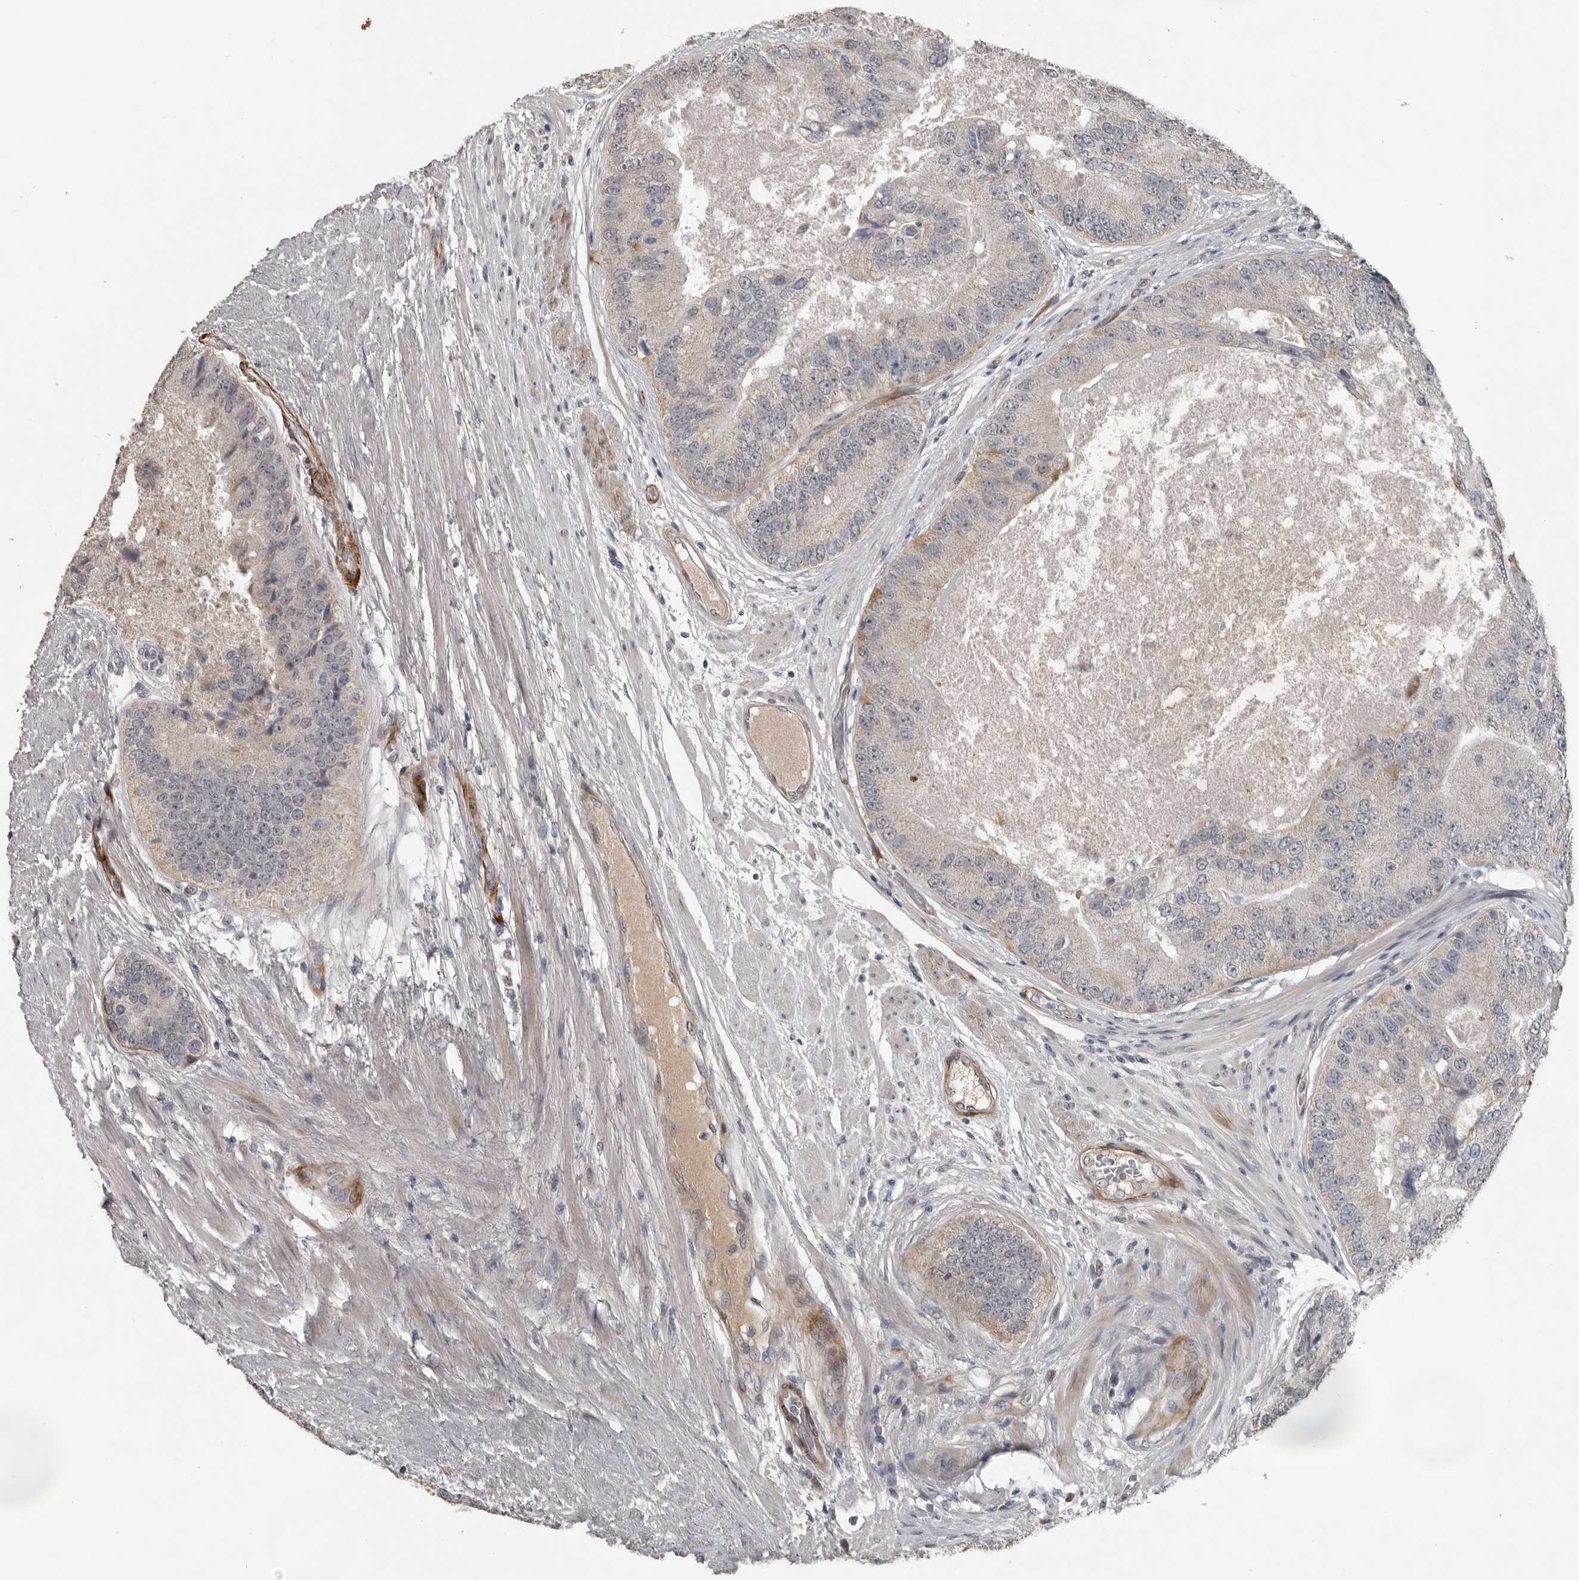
{"staining": {"intensity": "weak", "quantity": "<25%", "location": "cytoplasmic/membranous"}, "tissue": "prostate cancer", "cell_type": "Tumor cells", "image_type": "cancer", "snomed": [{"axis": "morphology", "description": "Adenocarcinoma, High grade"}, {"axis": "topography", "description": "Prostate"}], "caption": "The immunohistochemistry micrograph has no significant expression in tumor cells of prostate cancer tissue.", "gene": "C1orf216", "patient": {"sex": "male", "age": 70}}